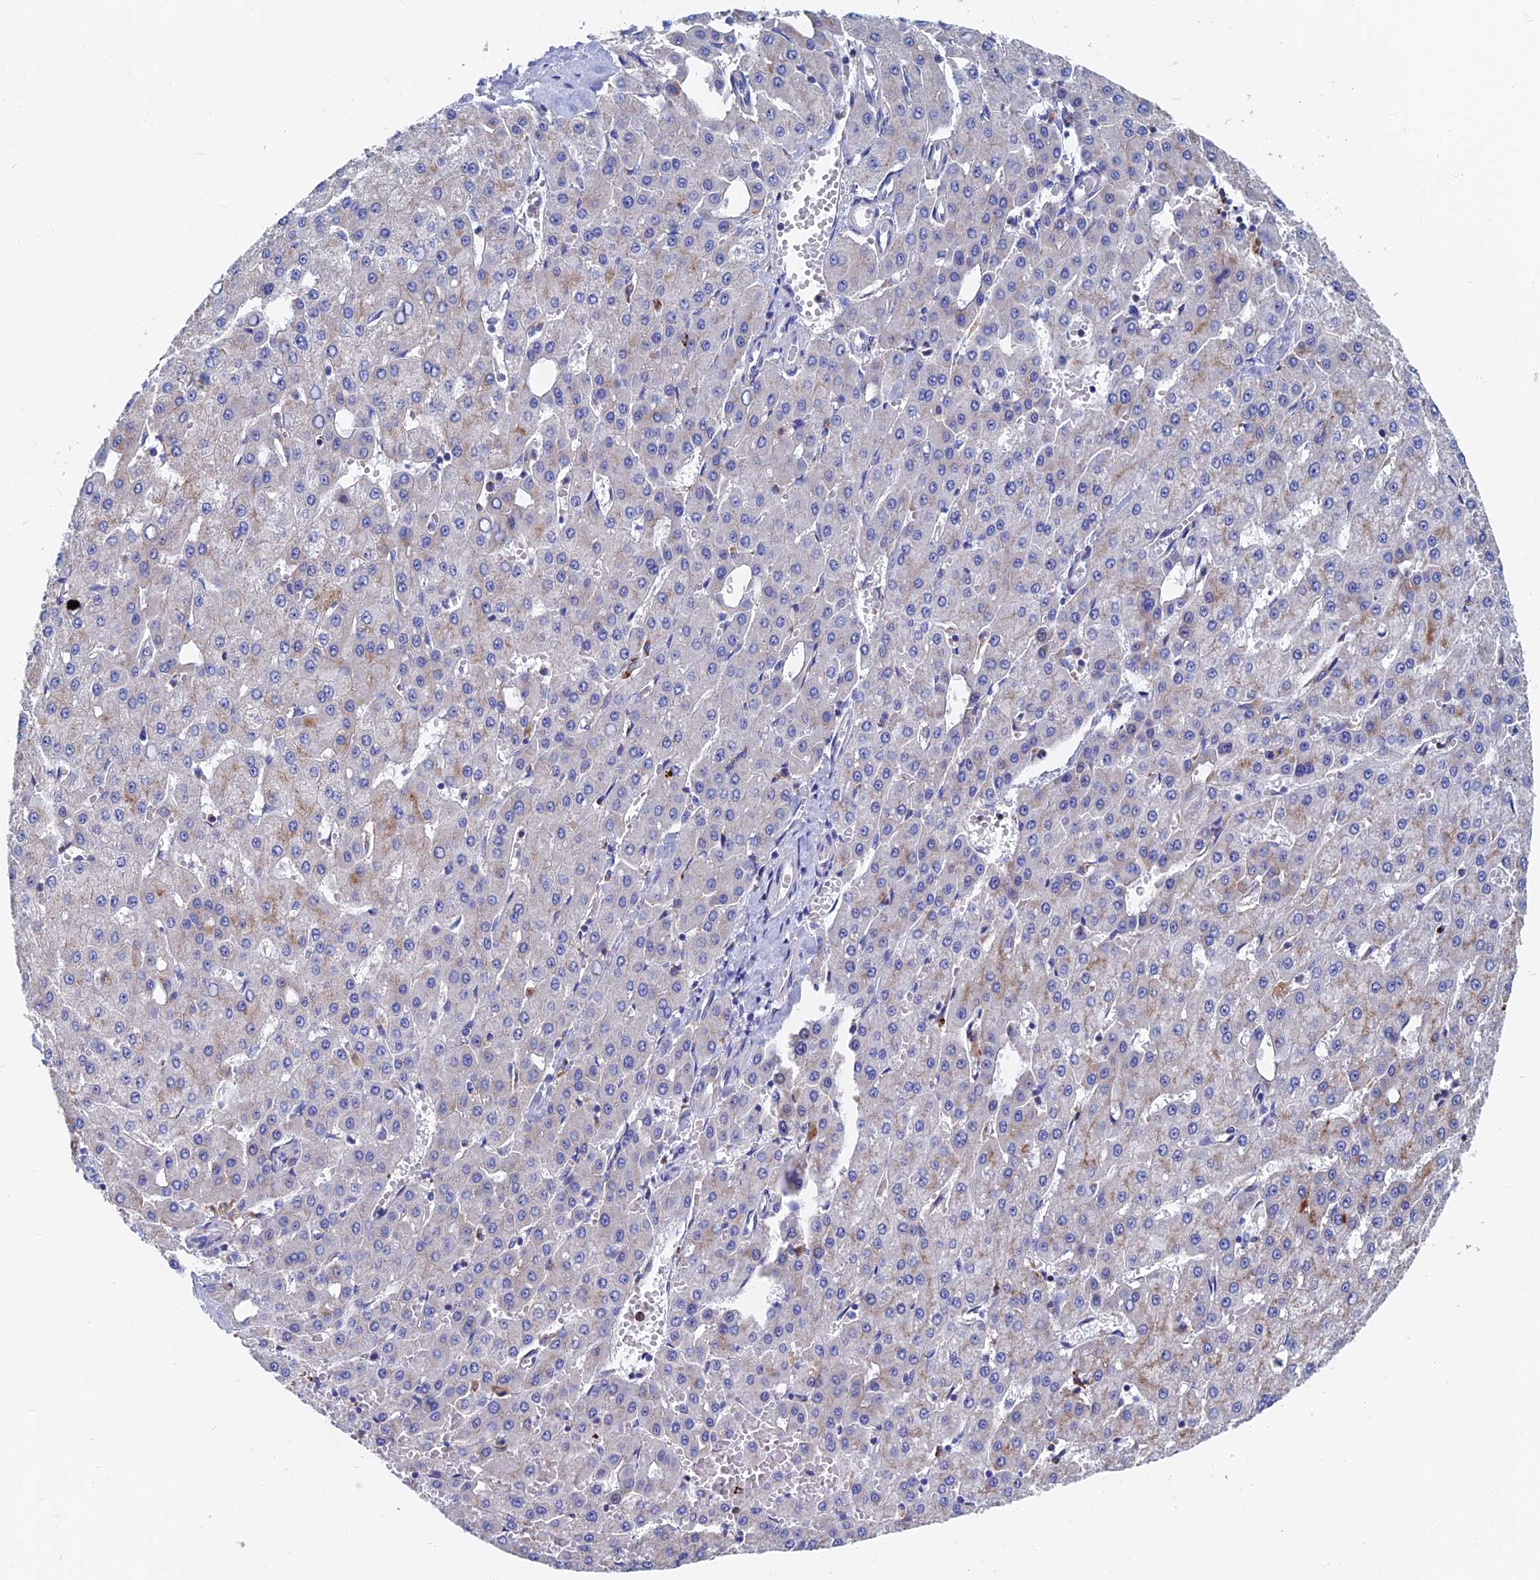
{"staining": {"intensity": "moderate", "quantity": "<25%", "location": "cytoplasmic/membranous"}, "tissue": "liver cancer", "cell_type": "Tumor cells", "image_type": "cancer", "snomed": [{"axis": "morphology", "description": "Carcinoma, Hepatocellular, NOS"}, {"axis": "topography", "description": "Liver"}], "caption": "DAB immunohistochemical staining of human hepatocellular carcinoma (liver) demonstrates moderate cytoplasmic/membranous protein positivity in about <25% of tumor cells. (Brightfield microscopy of DAB IHC at high magnification).", "gene": "SPNS1", "patient": {"sex": "male", "age": 47}}